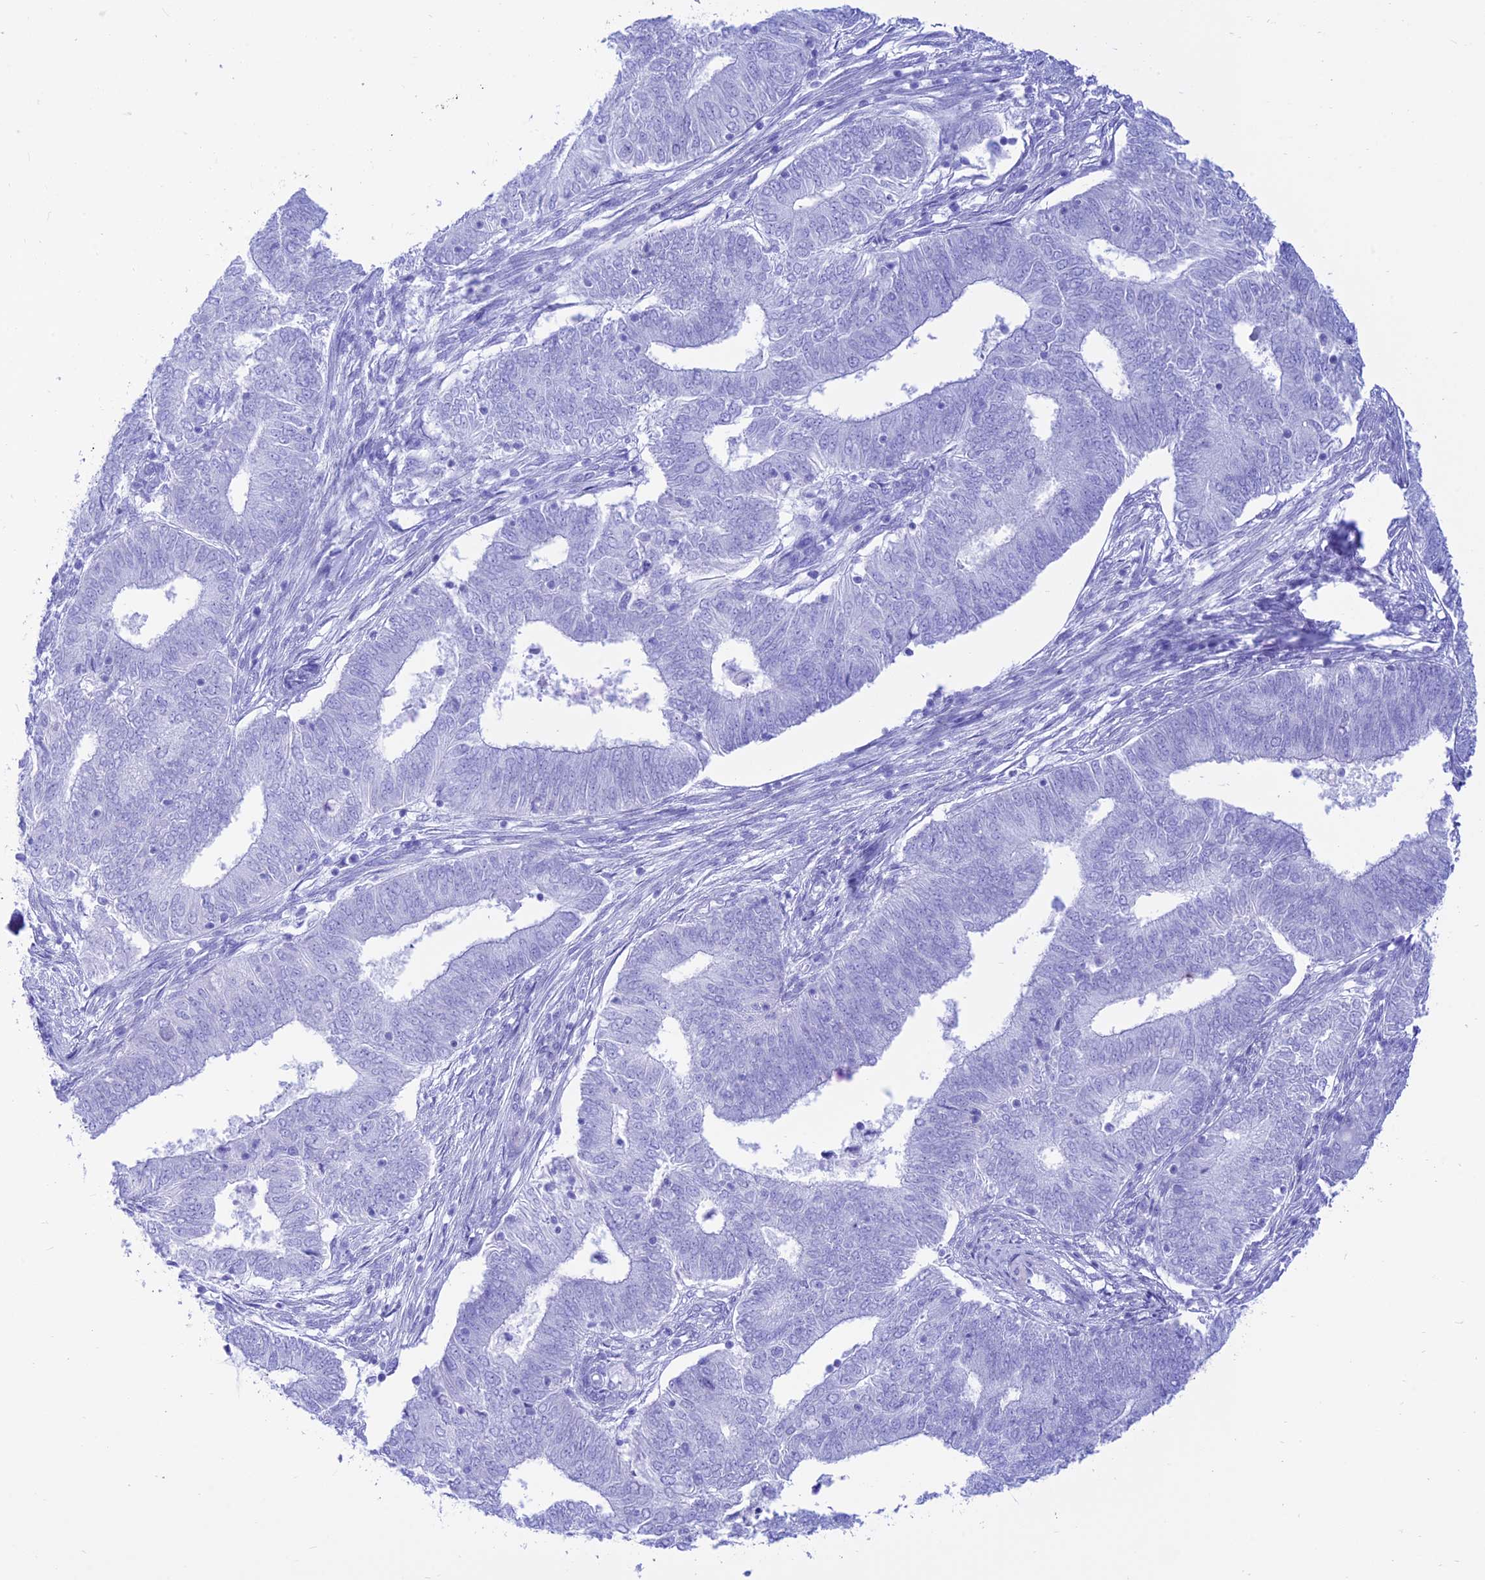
{"staining": {"intensity": "negative", "quantity": "none", "location": "none"}, "tissue": "endometrial cancer", "cell_type": "Tumor cells", "image_type": "cancer", "snomed": [{"axis": "morphology", "description": "Adenocarcinoma, NOS"}, {"axis": "topography", "description": "Endometrium"}], "caption": "IHC of human endometrial cancer demonstrates no staining in tumor cells. (DAB immunohistochemistry, high magnification).", "gene": "PRNP", "patient": {"sex": "female", "age": 62}}